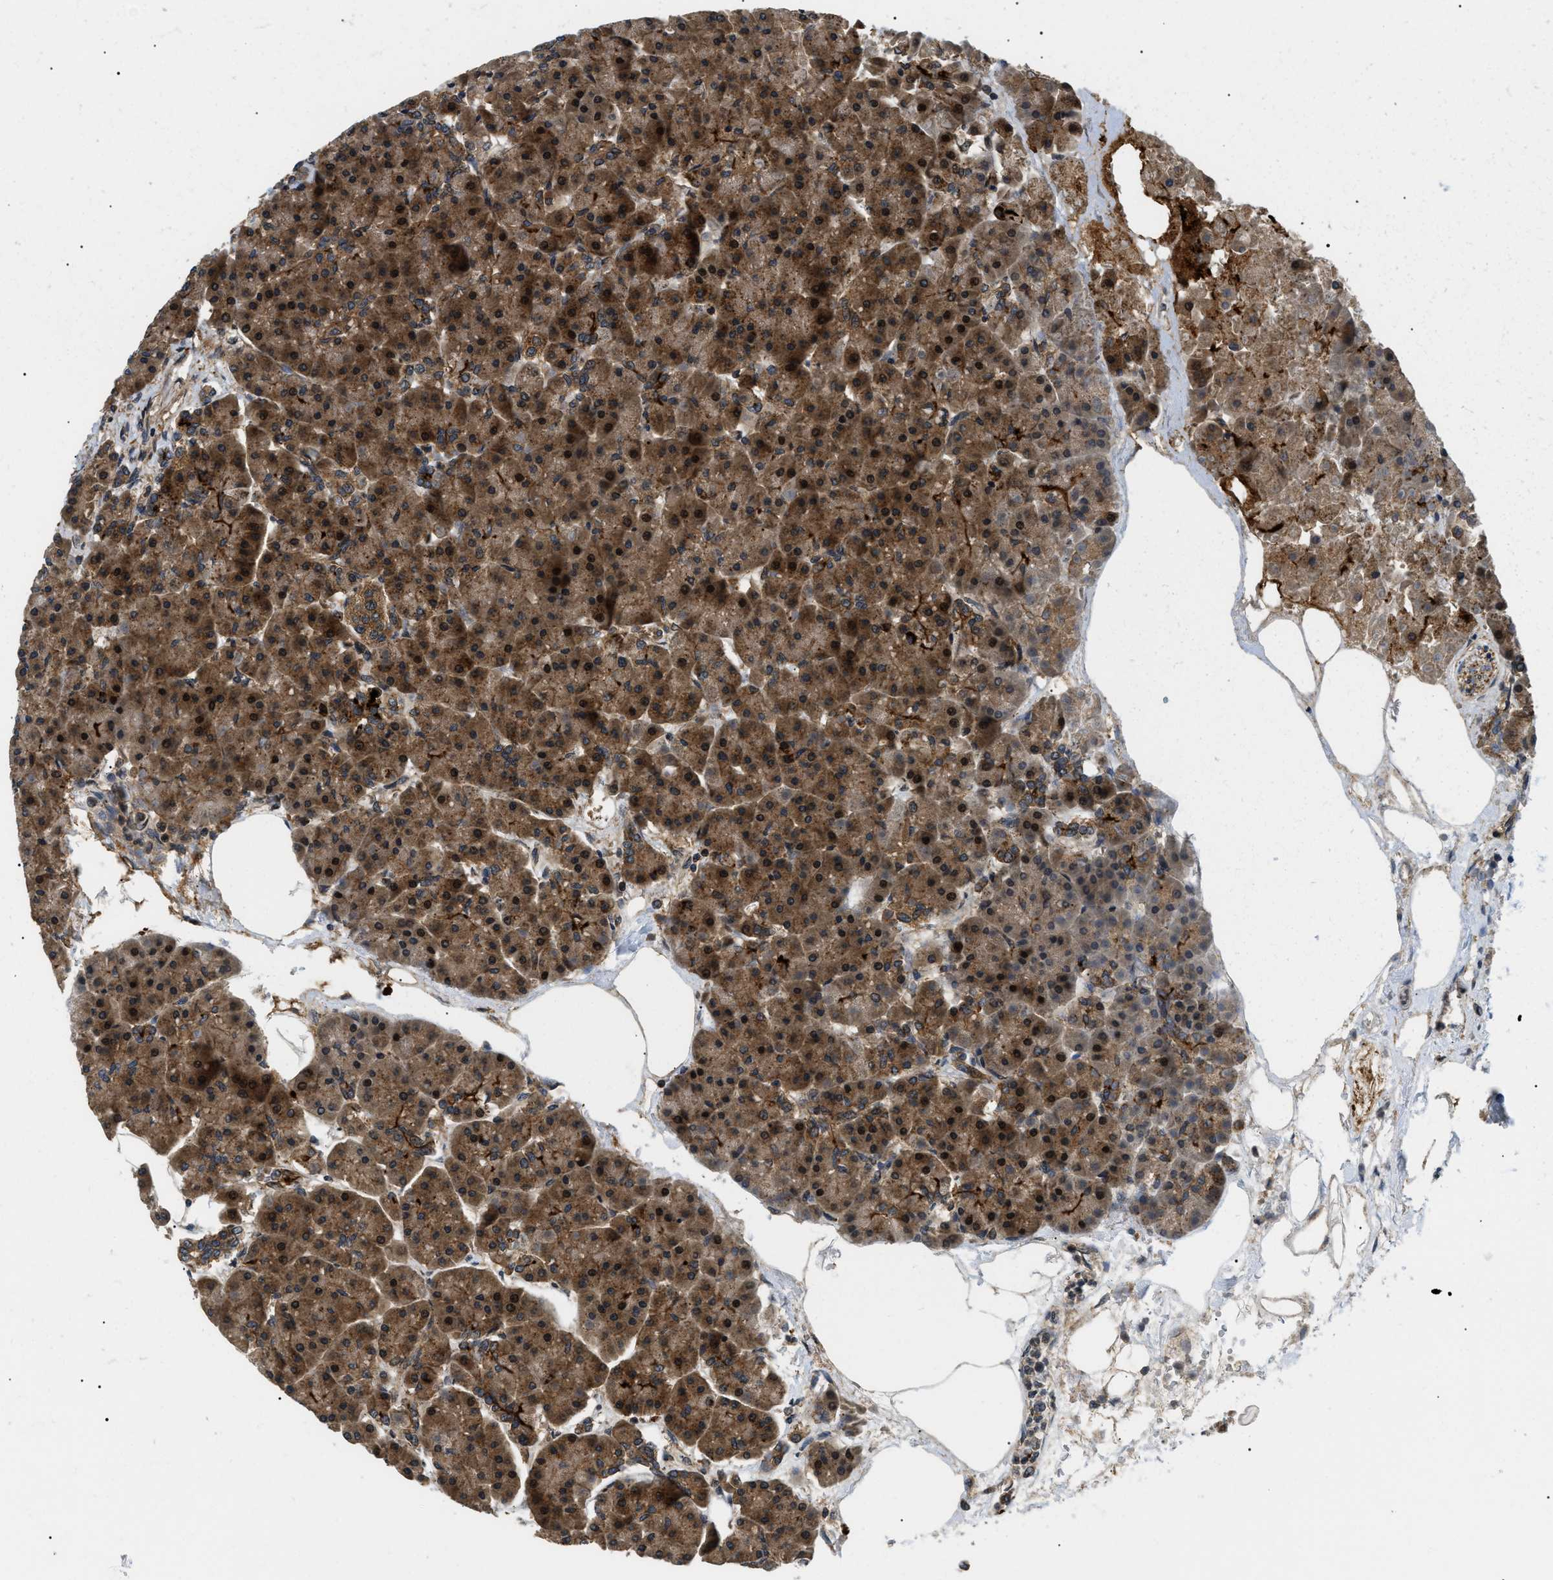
{"staining": {"intensity": "strong", "quantity": ">75%", "location": "cytoplasmic/membranous,nuclear"}, "tissue": "pancreas", "cell_type": "Exocrine glandular cells", "image_type": "normal", "snomed": [{"axis": "morphology", "description": "Normal tissue, NOS"}, {"axis": "topography", "description": "Pancreas"}], "caption": "Pancreas stained with DAB (3,3'-diaminobenzidine) immunohistochemistry (IHC) exhibits high levels of strong cytoplasmic/membranous,nuclear expression in about >75% of exocrine glandular cells.", "gene": "ATP6AP1", "patient": {"sex": "female", "age": 70}}